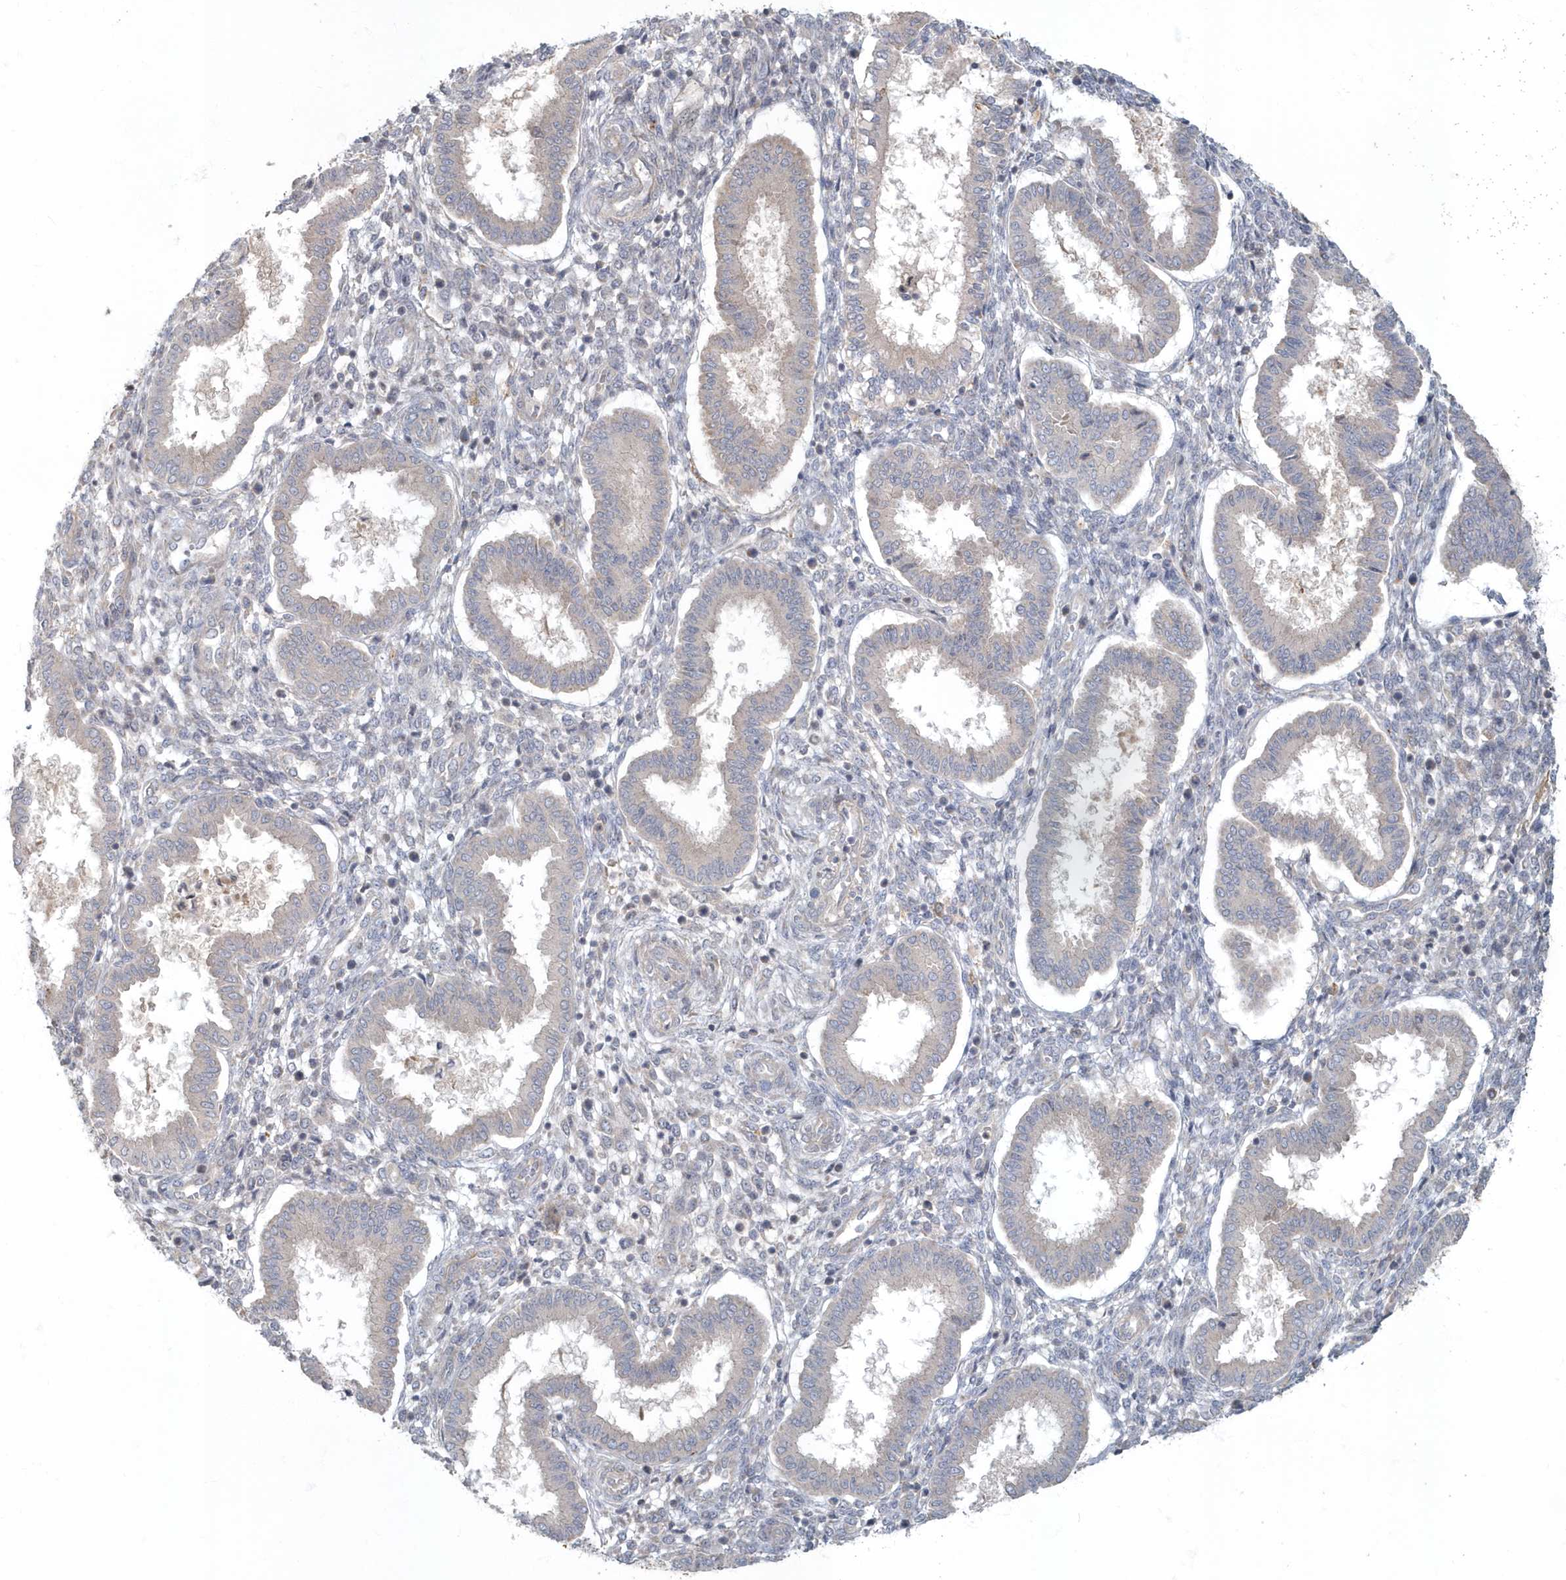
{"staining": {"intensity": "negative", "quantity": "none", "location": "none"}, "tissue": "endometrium", "cell_type": "Cells in endometrial stroma", "image_type": "normal", "snomed": [{"axis": "morphology", "description": "Normal tissue, NOS"}, {"axis": "topography", "description": "Endometrium"}], "caption": "The immunohistochemistry histopathology image has no significant expression in cells in endometrial stroma of endometrium.", "gene": "ARHGEF38", "patient": {"sex": "female", "age": 24}}